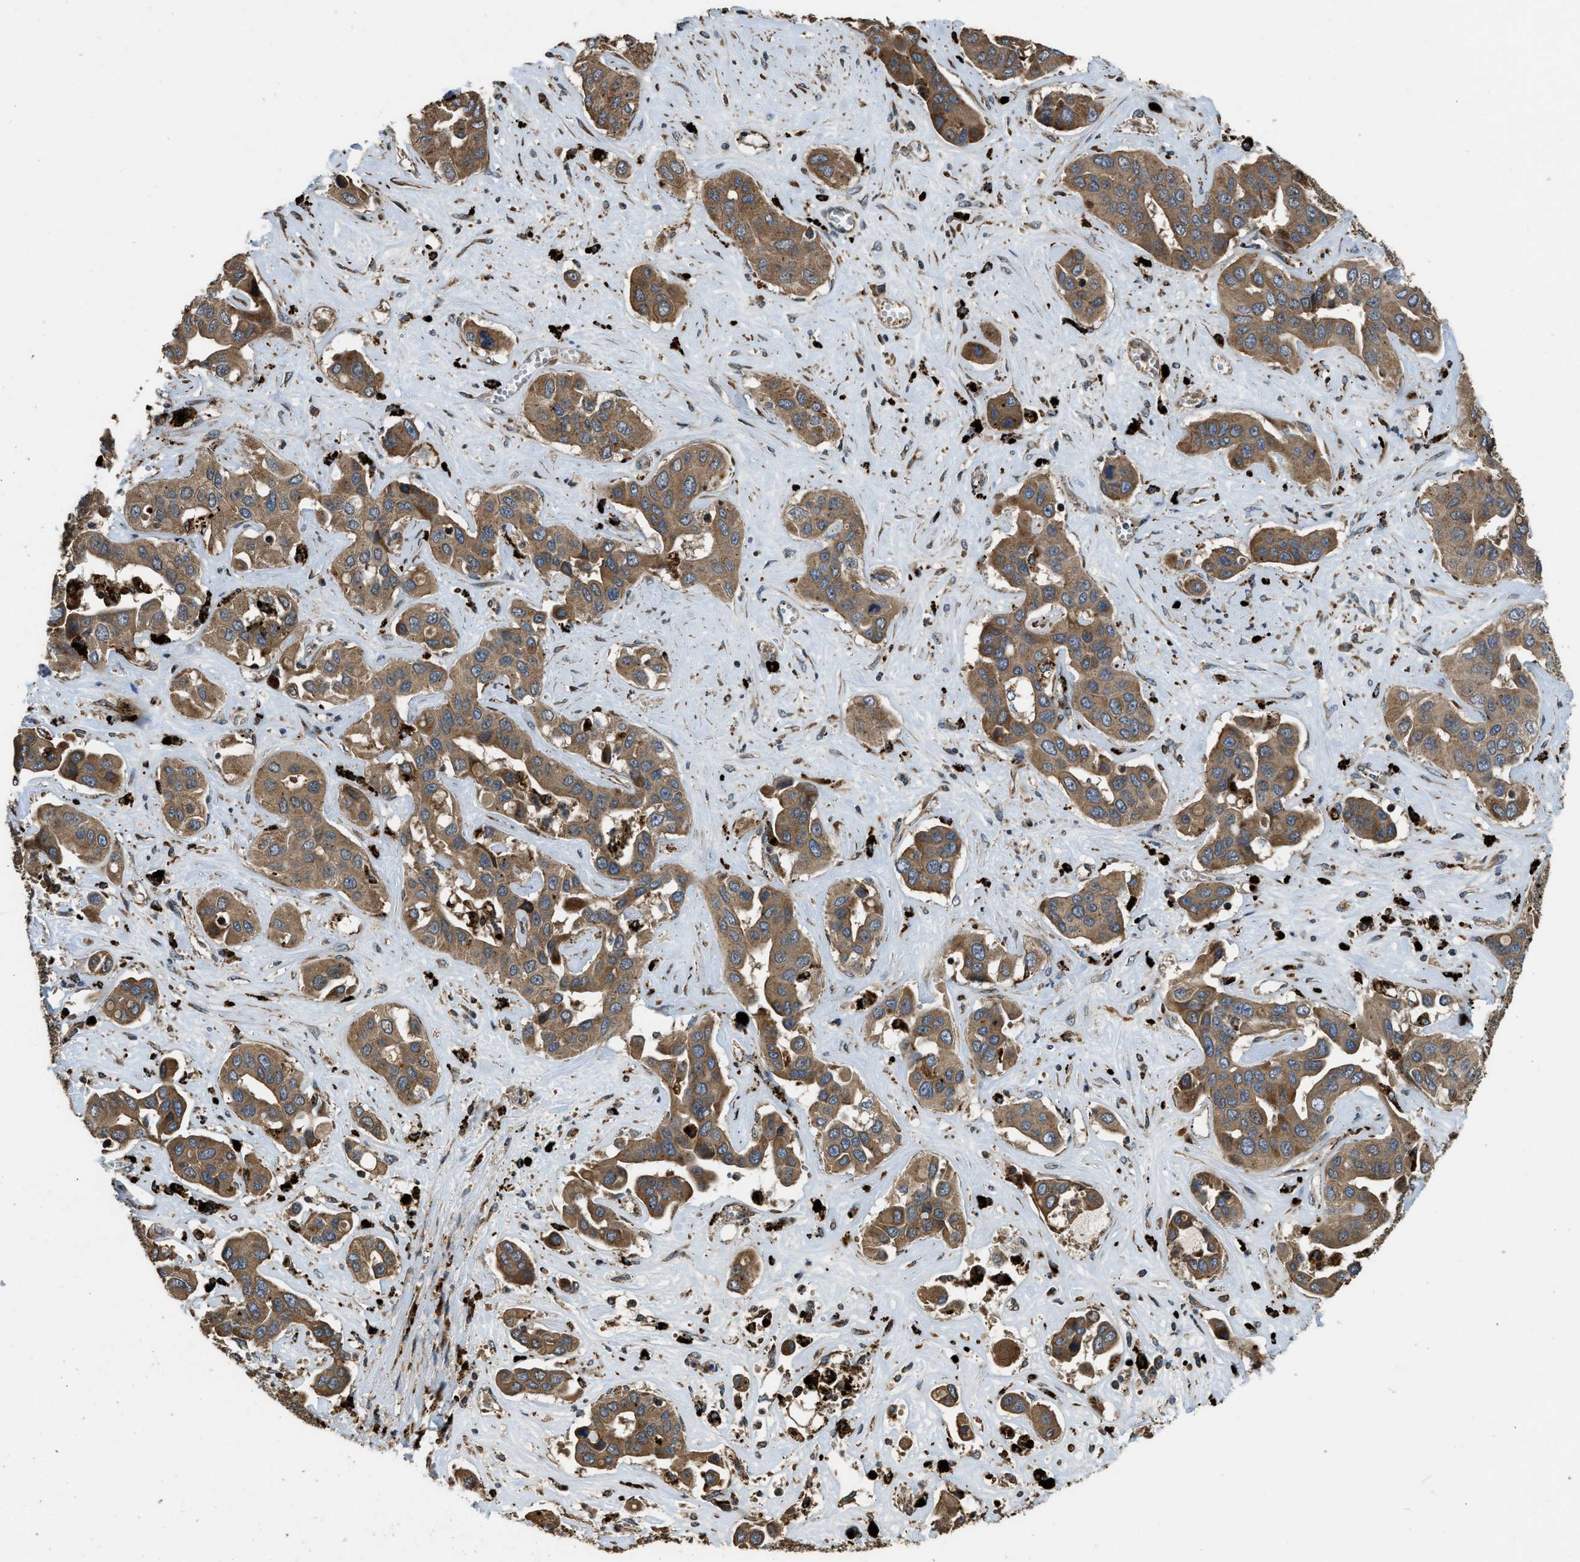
{"staining": {"intensity": "moderate", "quantity": ">75%", "location": "cytoplasmic/membranous"}, "tissue": "liver cancer", "cell_type": "Tumor cells", "image_type": "cancer", "snomed": [{"axis": "morphology", "description": "Cholangiocarcinoma"}, {"axis": "topography", "description": "Liver"}], "caption": "Brown immunohistochemical staining in human cholangiocarcinoma (liver) demonstrates moderate cytoplasmic/membranous positivity in approximately >75% of tumor cells. (IHC, brightfield microscopy, high magnification).", "gene": "GGH", "patient": {"sex": "female", "age": 52}}